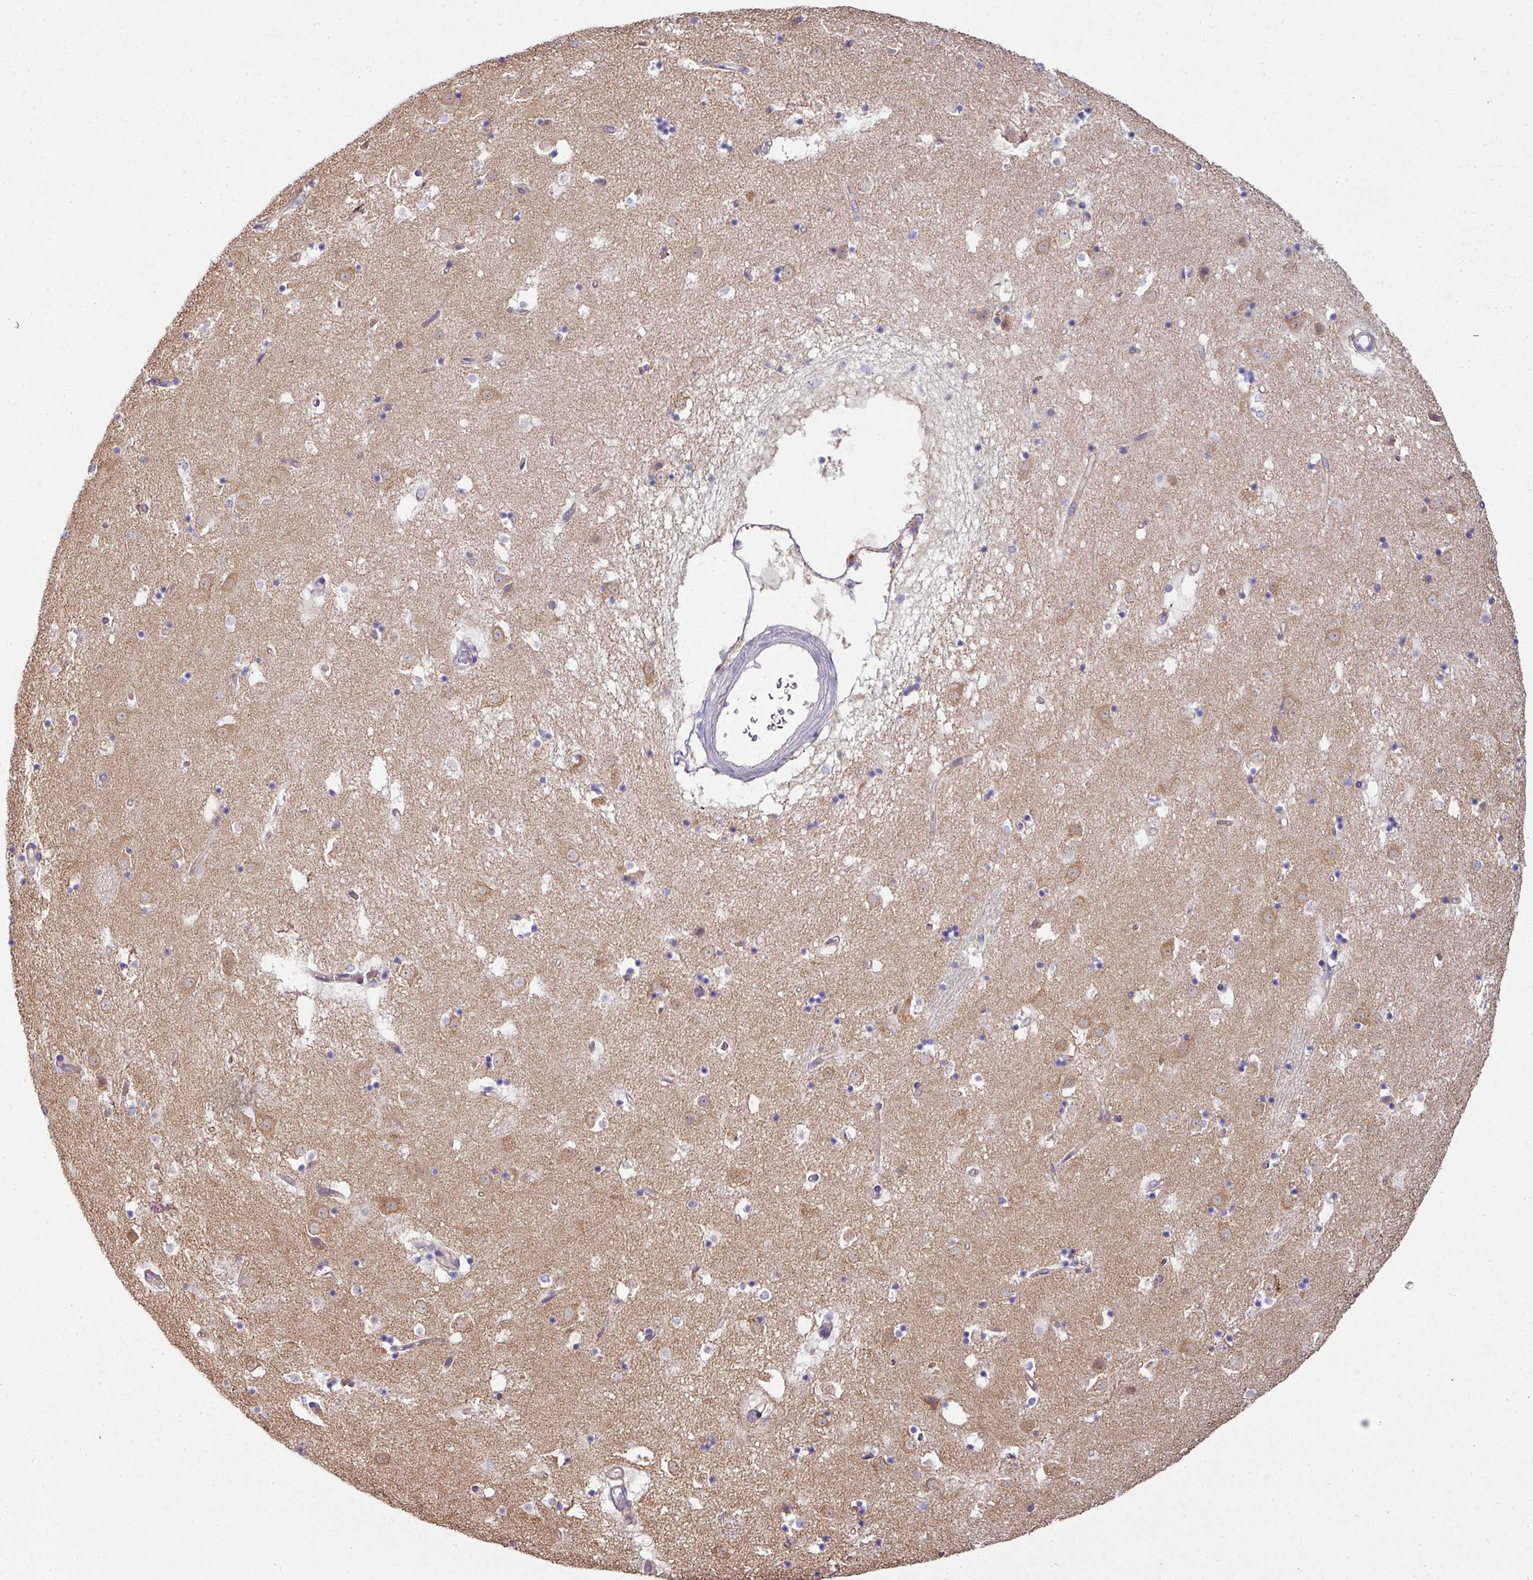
{"staining": {"intensity": "negative", "quantity": "none", "location": "none"}, "tissue": "caudate", "cell_type": "Glial cells", "image_type": "normal", "snomed": [{"axis": "morphology", "description": "Normal tissue, NOS"}, {"axis": "topography", "description": "Lateral ventricle wall"}], "caption": "Immunohistochemistry (IHC) micrograph of normal caudate: caudate stained with DAB (3,3'-diaminobenzidine) reveals no significant protein staining in glial cells.", "gene": "PALS2", "patient": {"sex": "male", "age": 58}}